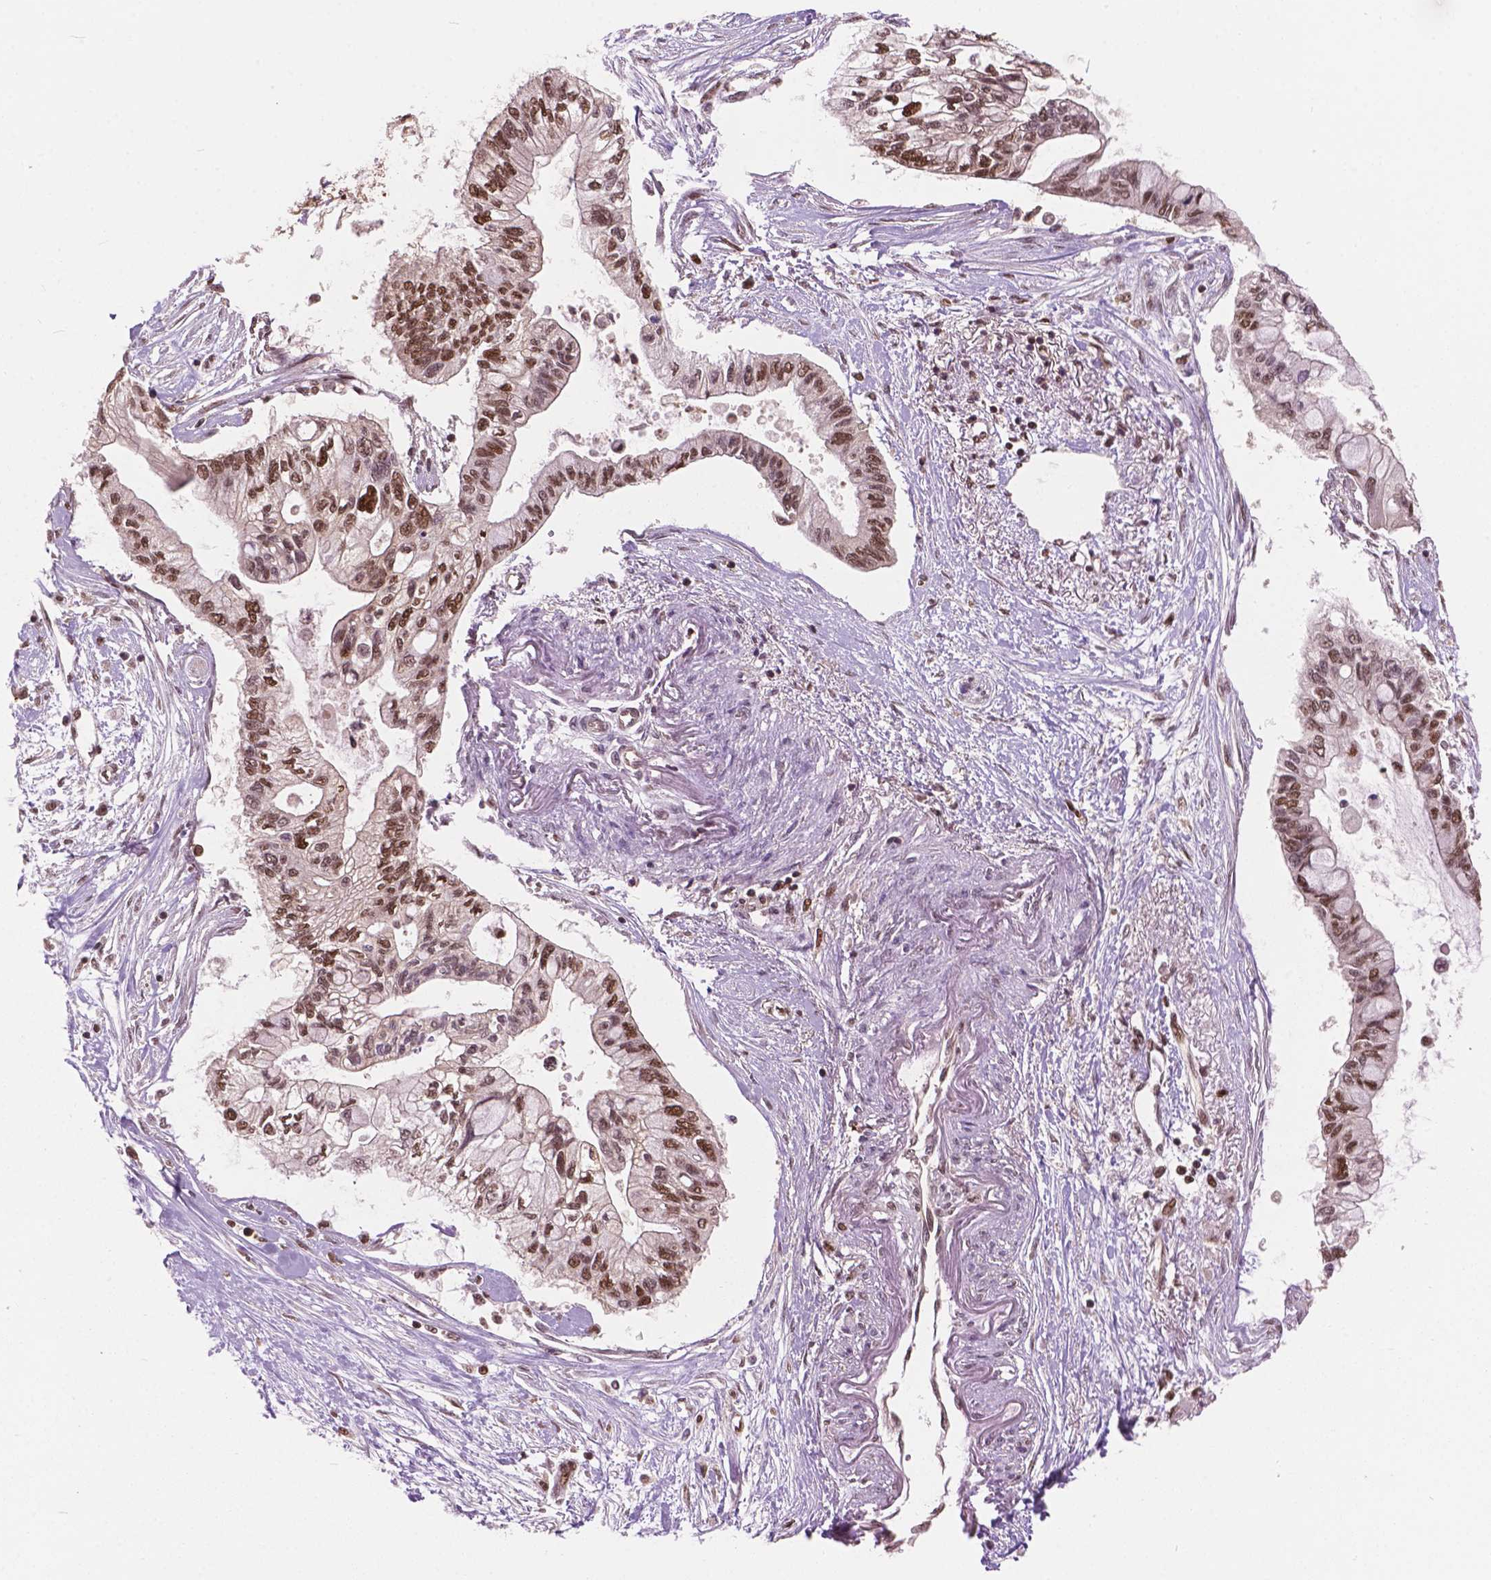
{"staining": {"intensity": "moderate", "quantity": ">75%", "location": "nuclear"}, "tissue": "pancreatic cancer", "cell_type": "Tumor cells", "image_type": "cancer", "snomed": [{"axis": "morphology", "description": "Adenocarcinoma, NOS"}, {"axis": "topography", "description": "Pancreas"}], "caption": "The photomicrograph reveals immunohistochemical staining of pancreatic adenocarcinoma. There is moderate nuclear staining is present in approximately >75% of tumor cells.", "gene": "ANP32B", "patient": {"sex": "female", "age": 77}}